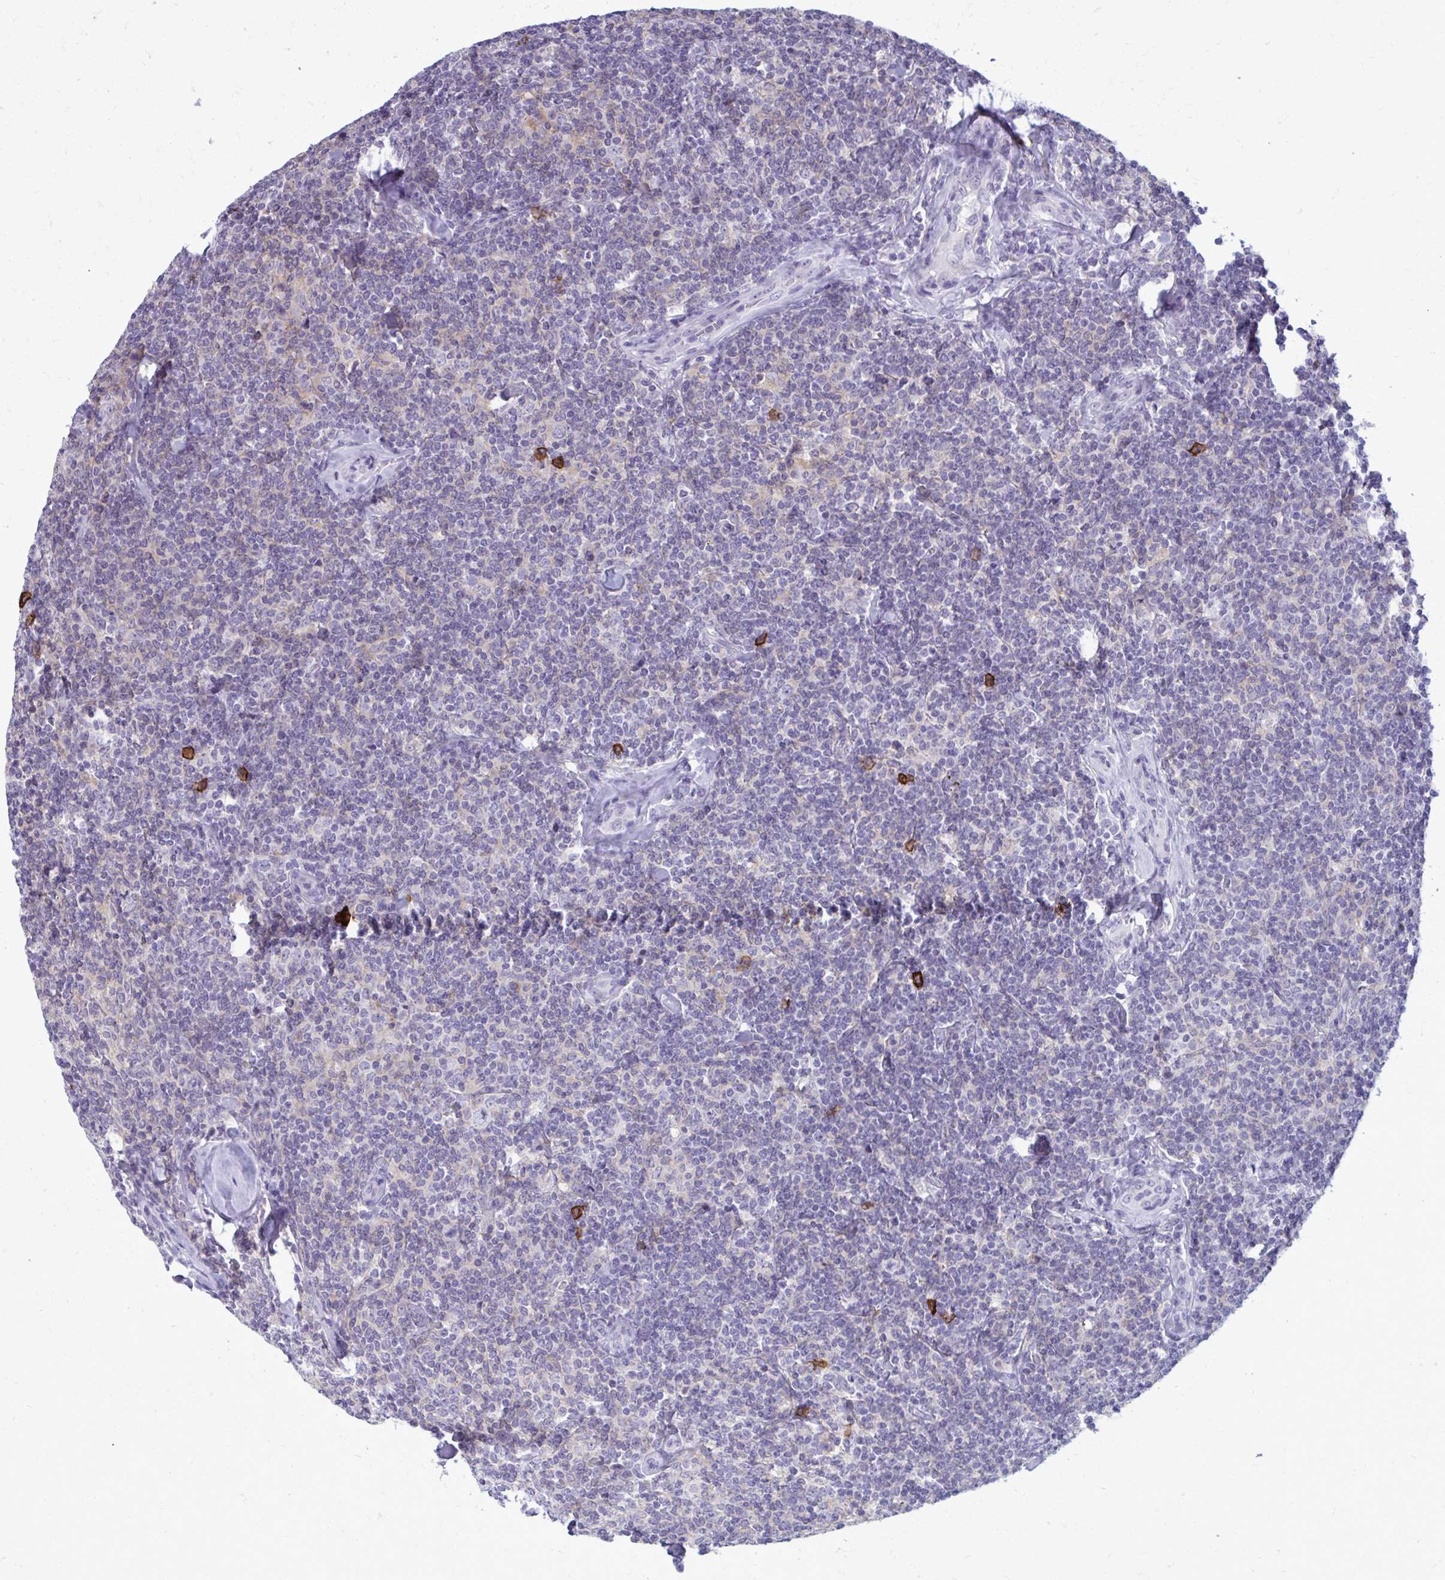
{"staining": {"intensity": "negative", "quantity": "none", "location": "none"}, "tissue": "lymphoma", "cell_type": "Tumor cells", "image_type": "cancer", "snomed": [{"axis": "morphology", "description": "Malignant lymphoma, non-Hodgkin's type, Low grade"}, {"axis": "topography", "description": "Lymph node"}], "caption": "Immunohistochemical staining of malignant lymphoma, non-Hodgkin's type (low-grade) reveals no significant positivity in tumor cells.", "gene": "CD38", "patient": {"sex": "female", "age": 56}}